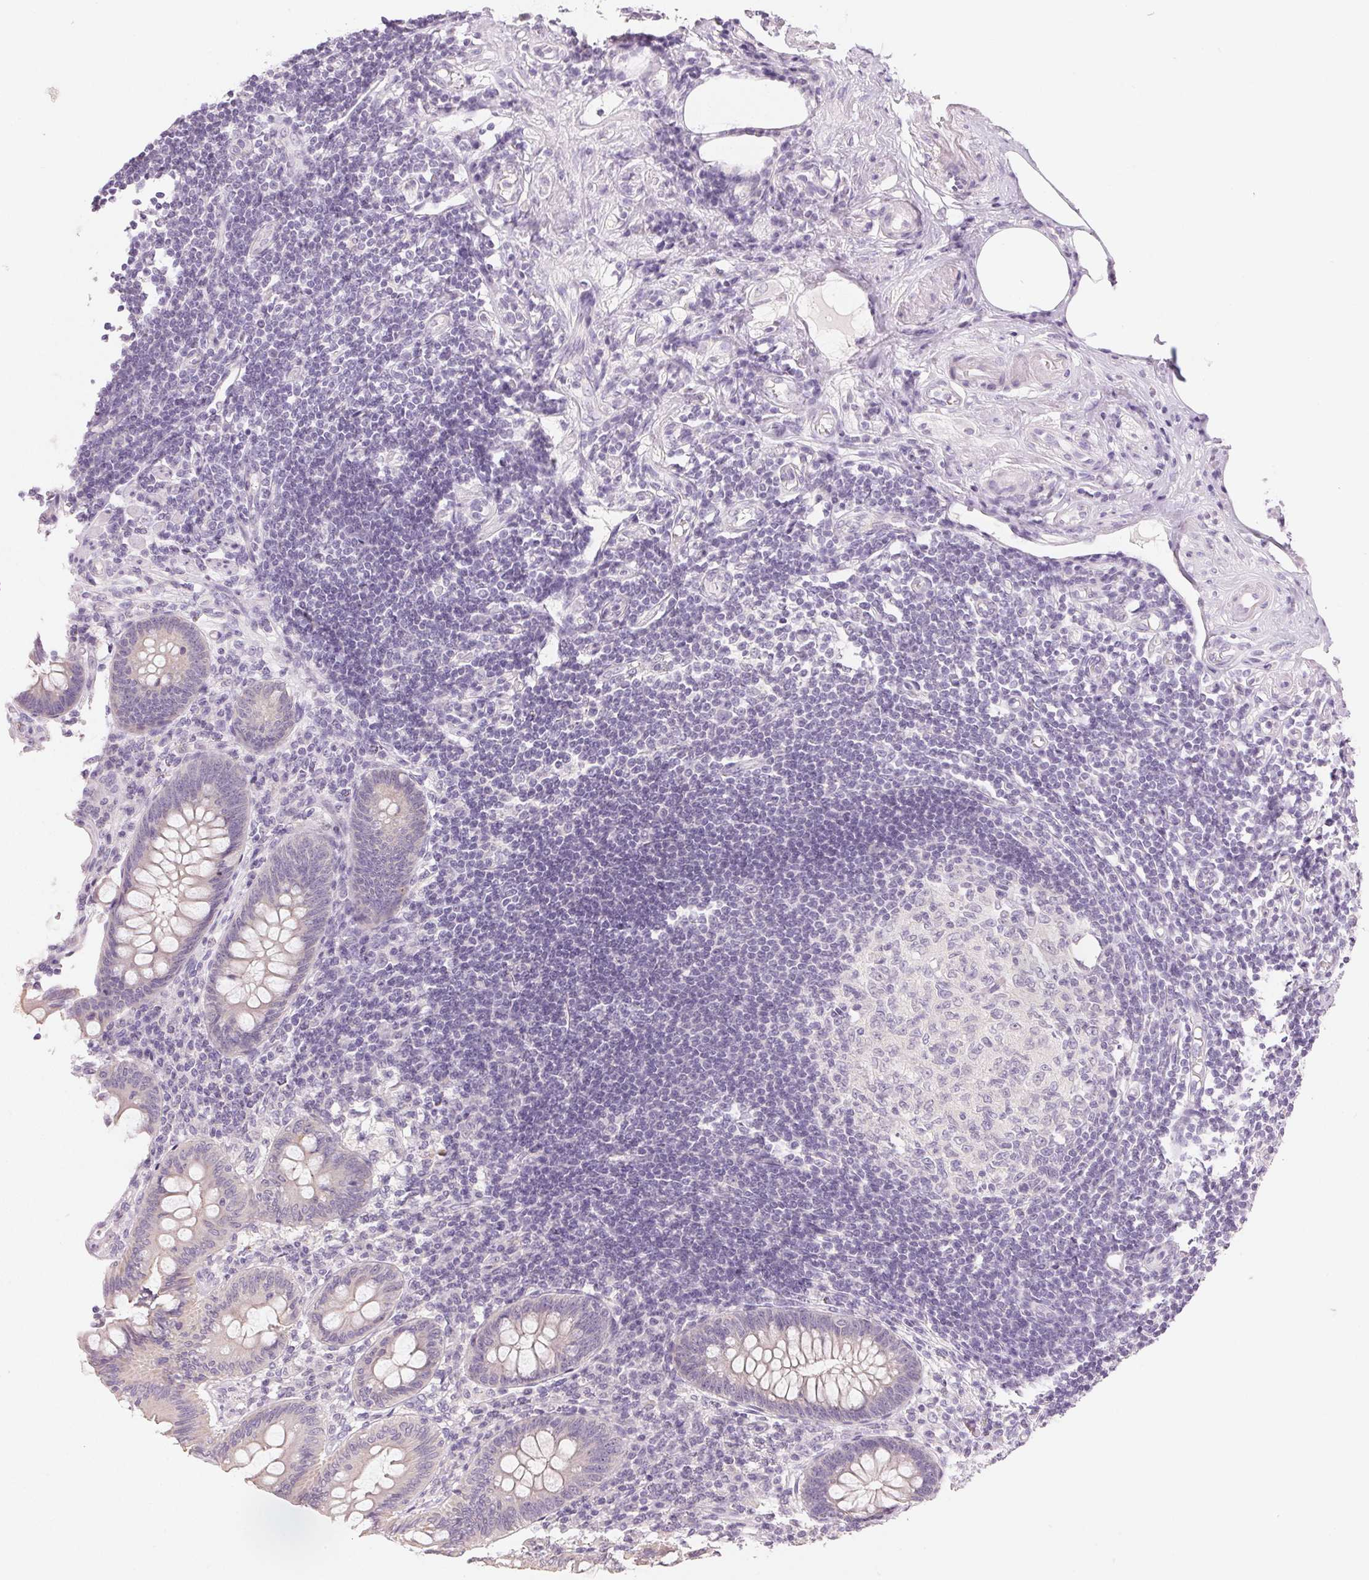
{"staining": {"intensity": "weak", "quantity": "<25%", "location": "cytoplasmic/membranous"}, "tissue": "appendix", "cell_type": "Glandular cells", "image_type": "normal", "snomed": [{"axis": "morphology", "description": "Normal tissue, NOS"}, {"axis": "topography", "description": "Appendix"}], "caption": "Glandular cells show no significant expression in normal appendix.", "gene": "SFTPD", "patient": {"sex": "female", "age": 57}}